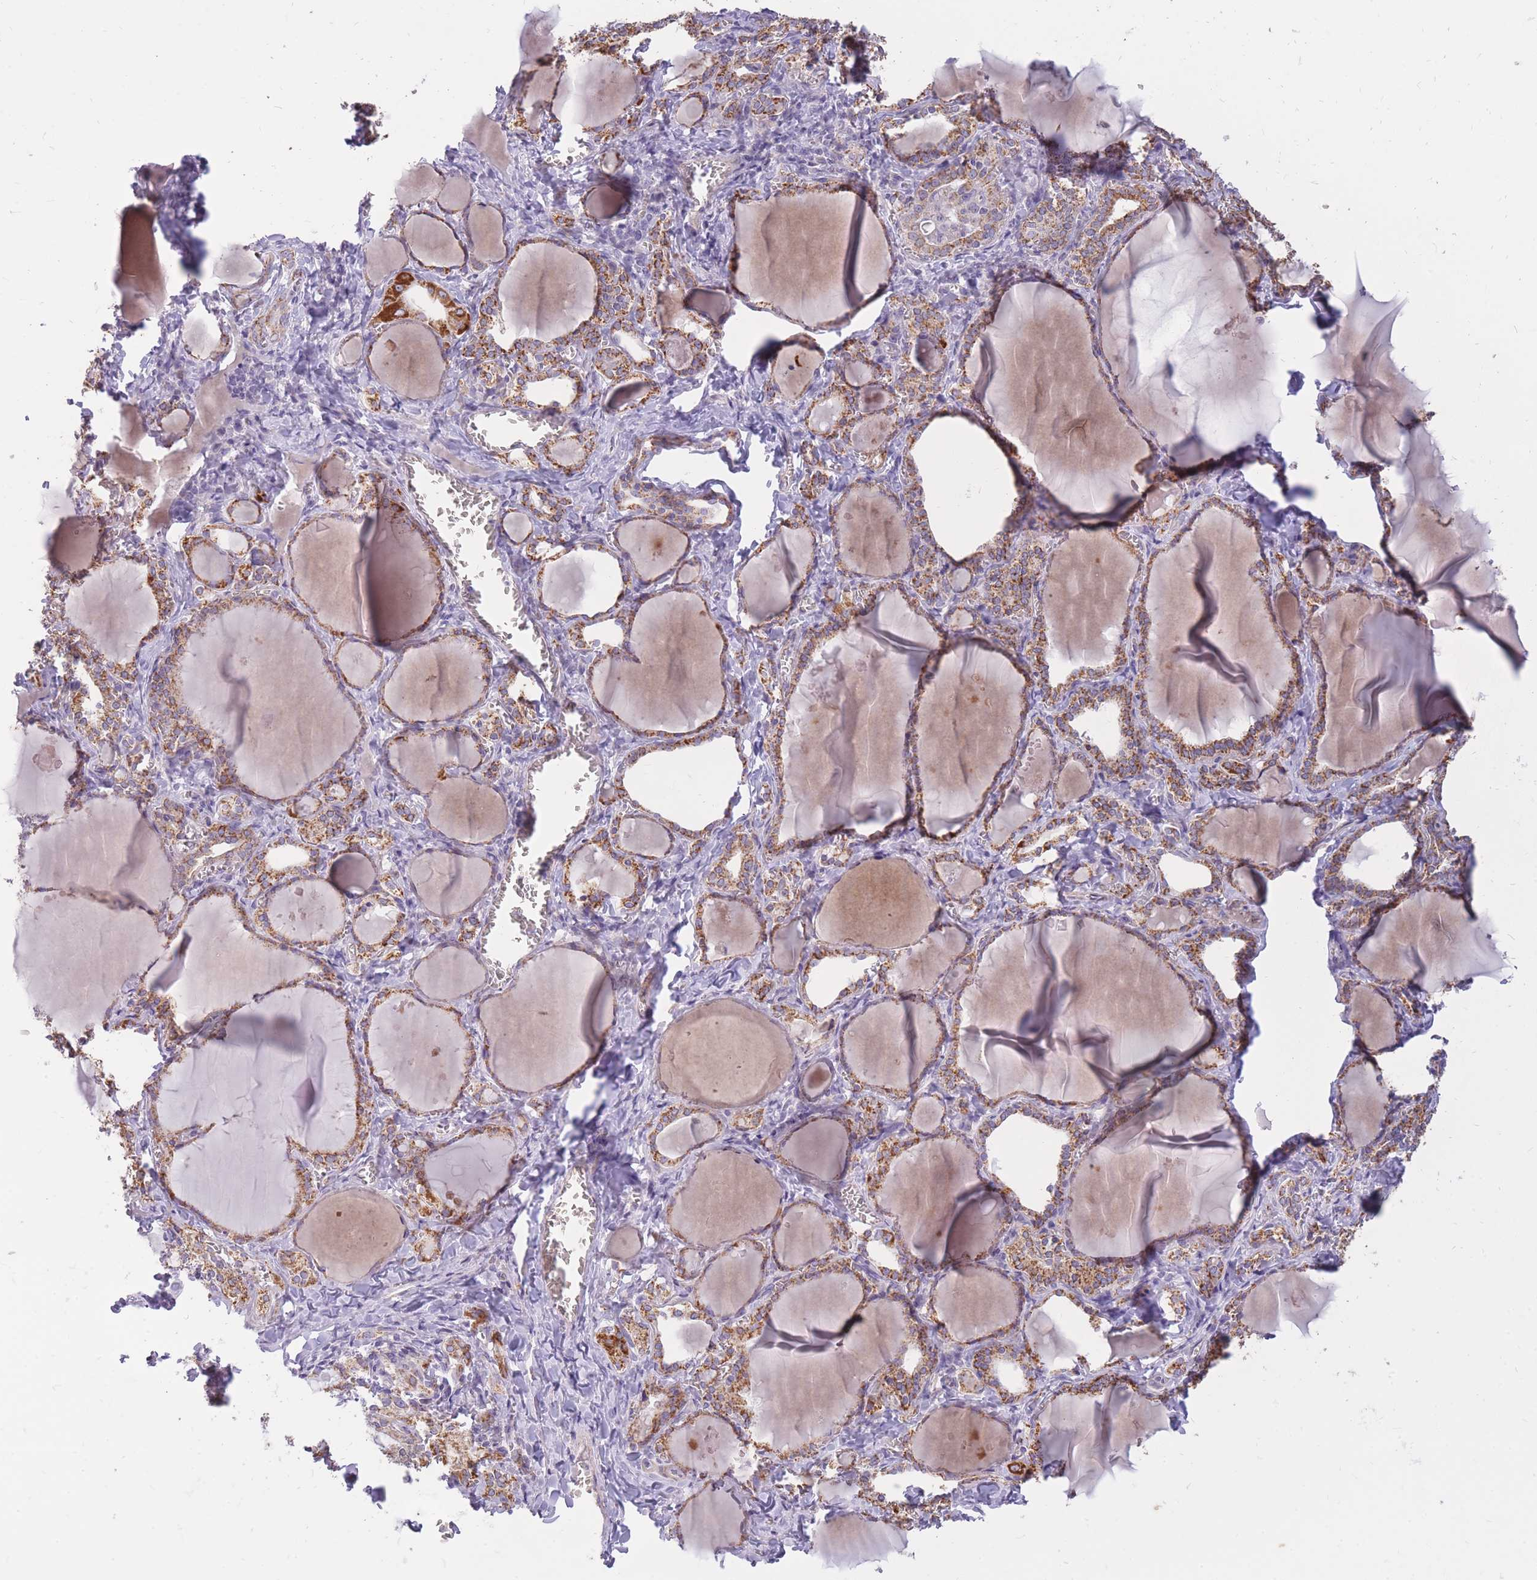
{"staining": {"intensity": "moderate", "quantity": ">75%", "location": "cytoplasmic/membranous"}, "tissue": "thyroid gland", "cell_type": "Glandular cells", "image_type": "normal", "snomed": [{"axis": "morphology", "description": "Normal tissue, NOS"}, {"axis": "topography", "description": "Thyroid gland"}], "caption": "Moderate cytoplasmic/membranous expression for a protein is identified in approximately >75% of glandular cells of normal thyroid gland using immunohistochemistry.", "gene": "RNF170", "patient": {"sex": "female", "age": 42}}